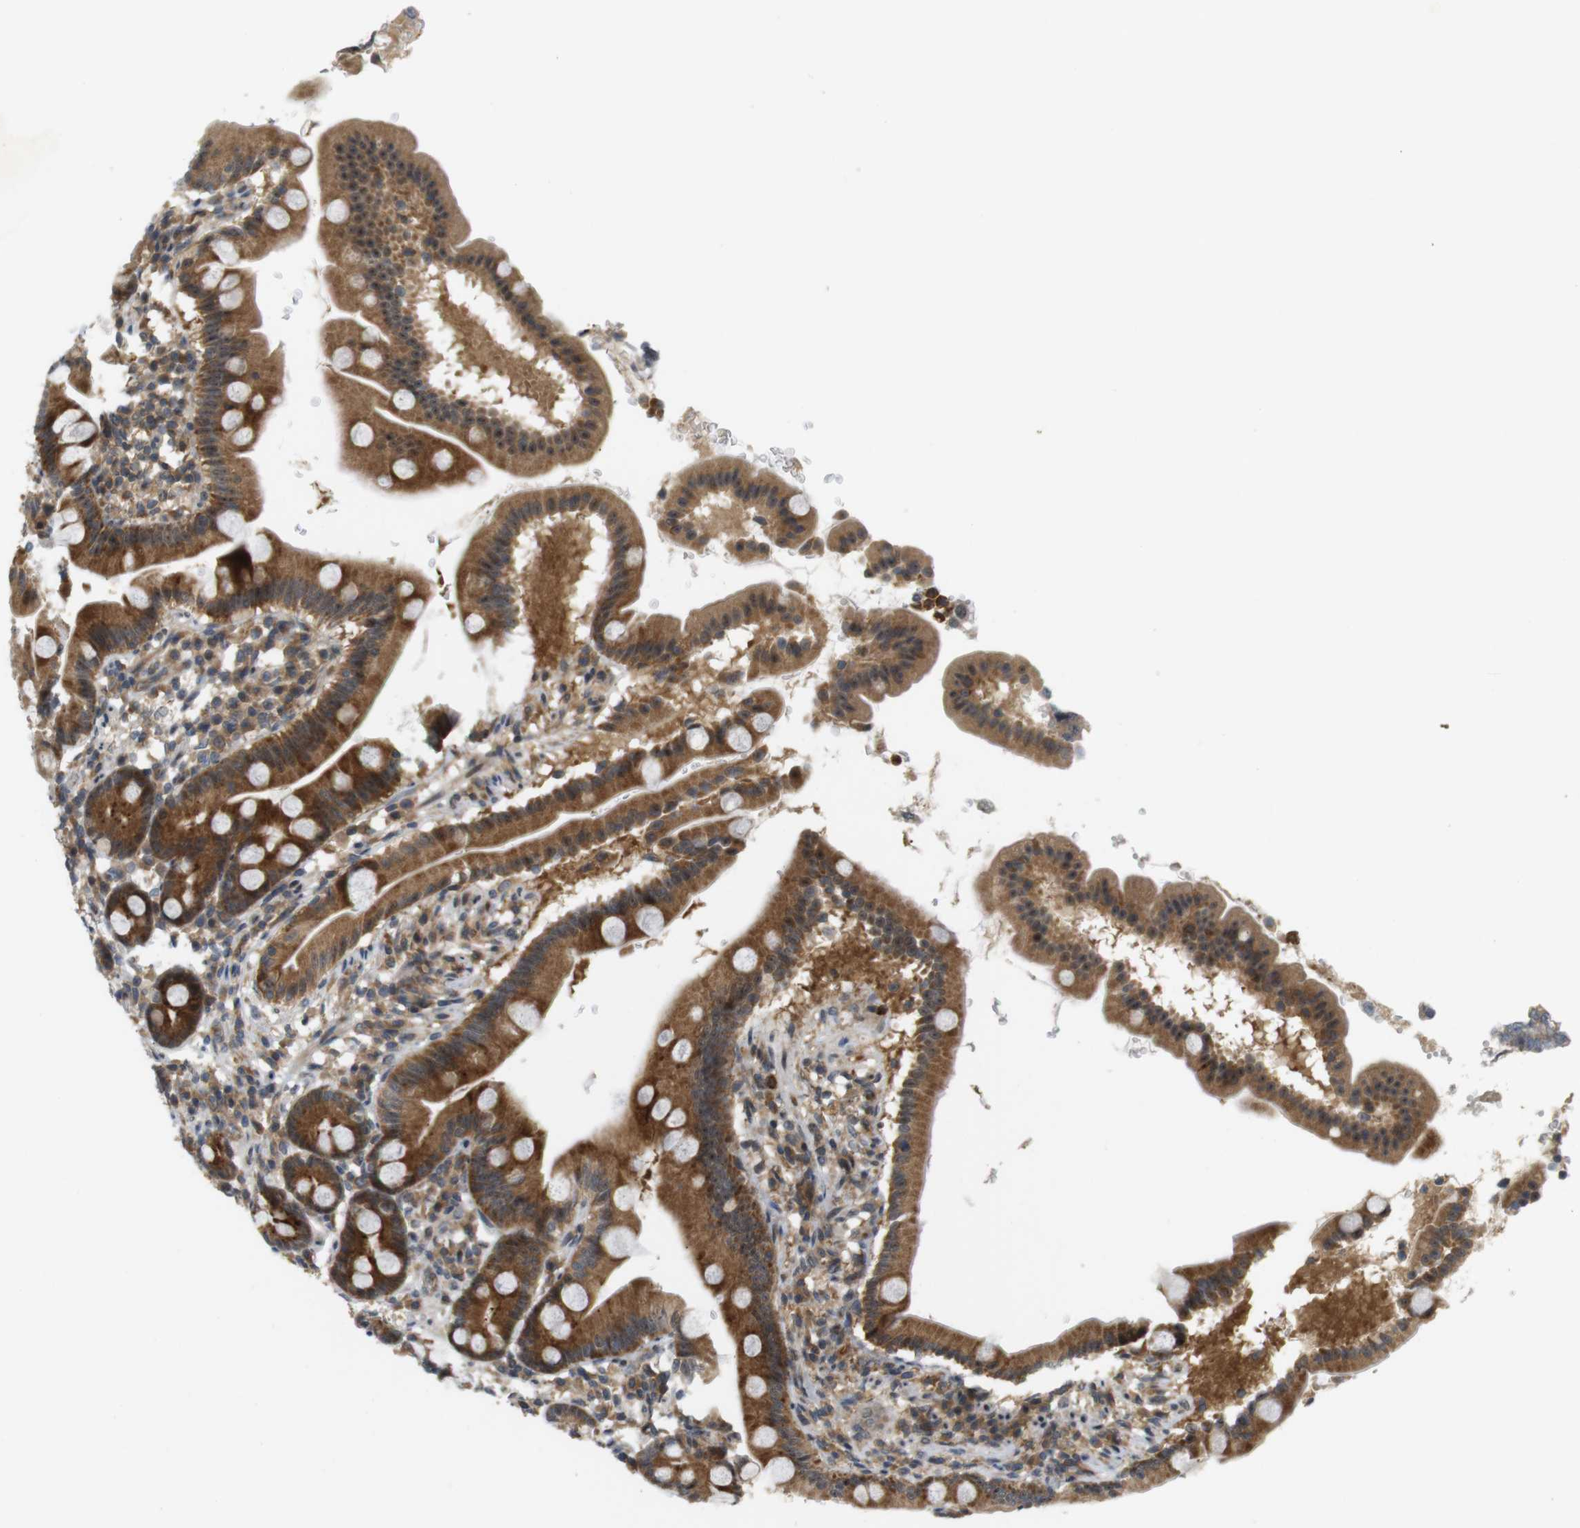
{"staining": {"intensity": "strong", "quantity": ">75%", "location": "cytoplasmic/membranous,nuclear"}, "tissue": "duodenum", "cell_type": "Glandular cells", "image_type": "normal", "snomed": [{"axis": "morphology", "description": "Normal tissue, NOS"}, {"axis": "topography", "description": "Duodenum"}], "caption": "Protein staining displays strong cytoplasmic/membranous,nuclear expression in approximately >75% of glandular cells in benign duodenum. The protein is stained brown, and the nuclei are stained in blue (DAB IHC with brightfield microscopy, high magnification).", "gene": "TMX3", "patient": {"sex": "male", "age": 50}}